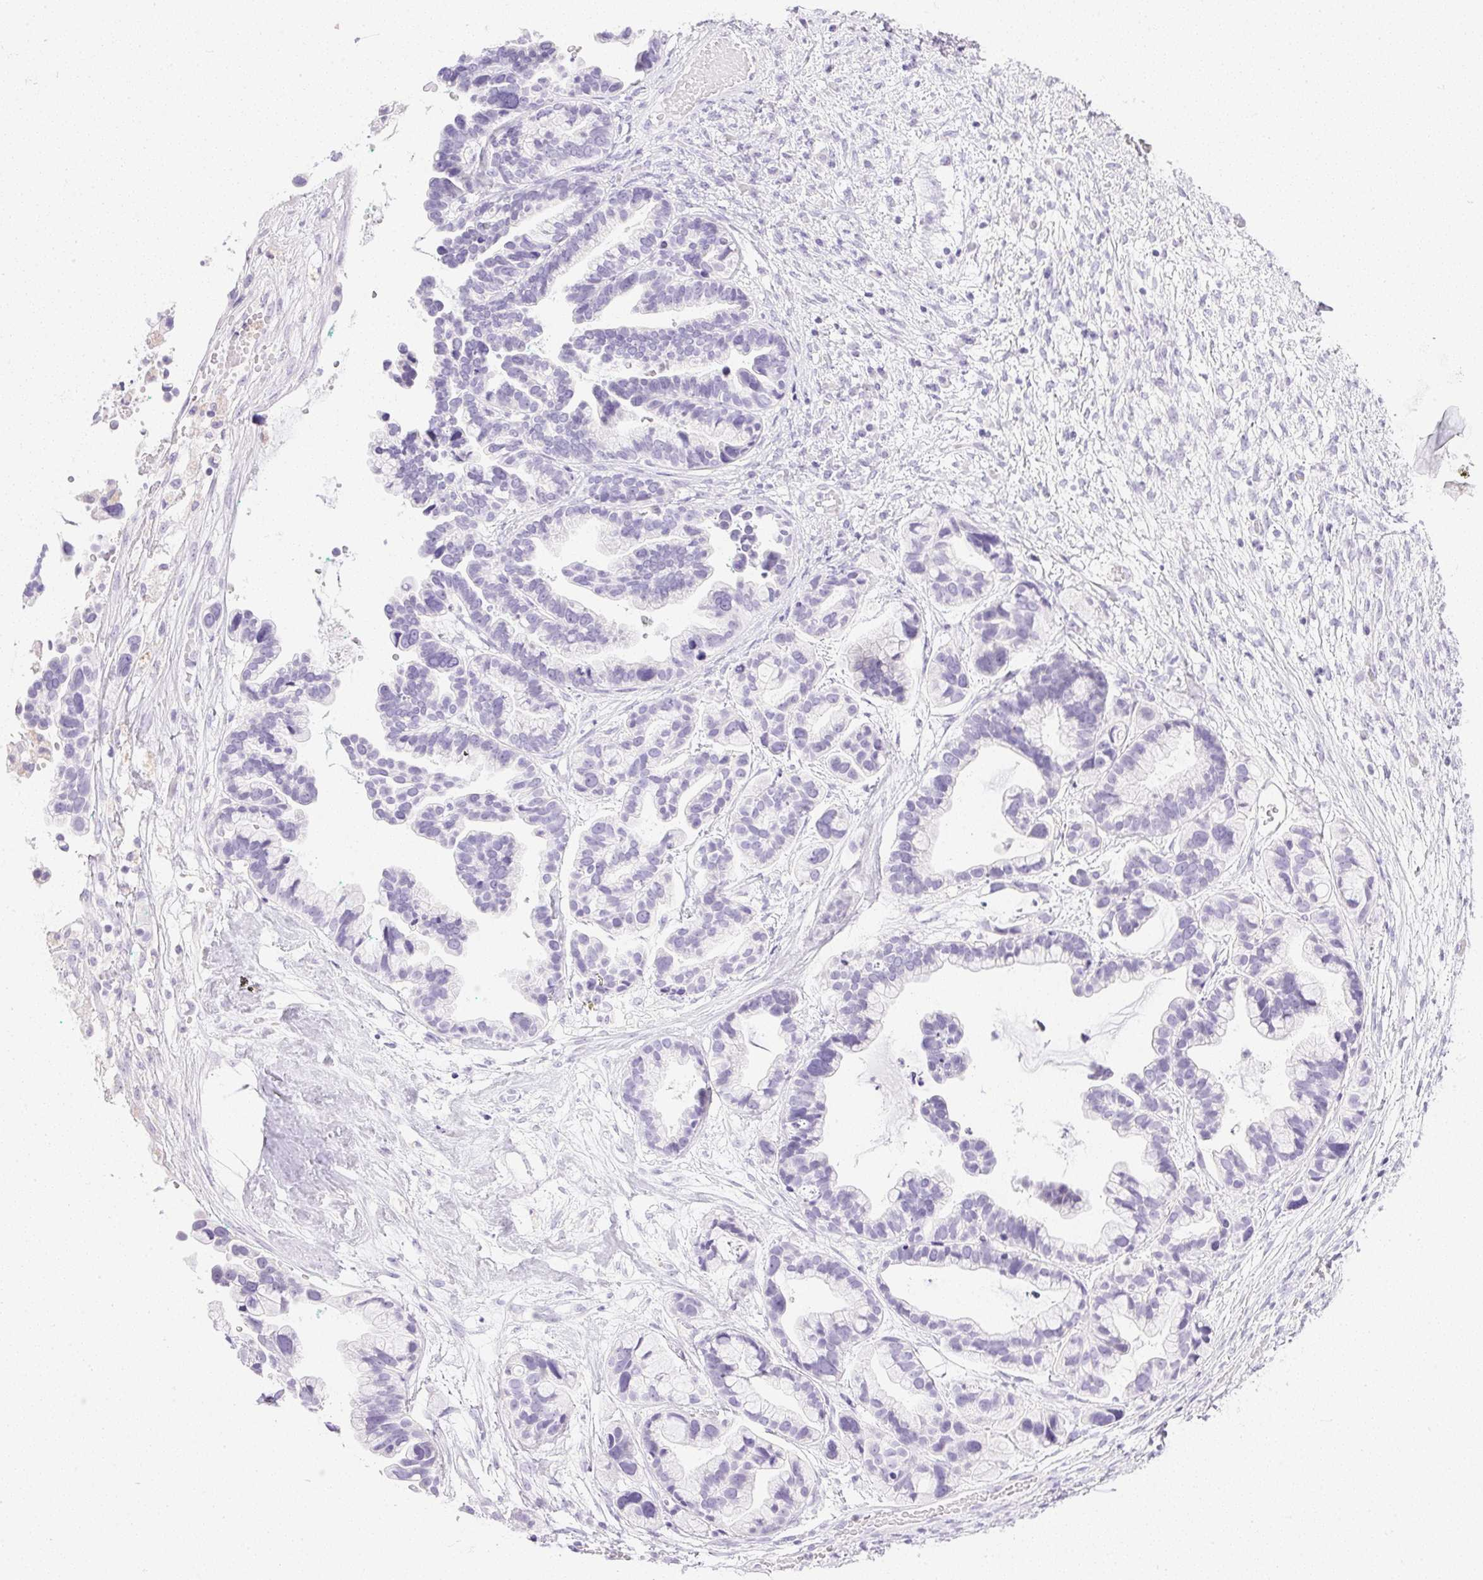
{"staining": {"intensity": "negative", "quantity": "none", "location": "none"}, "tissue": "ovarian cancer", "cell_type": "Tumor cells", "image_type": "cancer", "snomed": [{"axis": "morphology", "description": "Cystadenocarcinoma, serous, NOS"}, {"axis": "topography", "description": "Ovary"}], "caption": "High power microscopy histopathology image of an immunohistochemistry (IHC) image of ovarian cancer, revealing no significant expression in tumor cells.", "gene": "CPB1", "patient": {"sex": "female", "age": 56}}